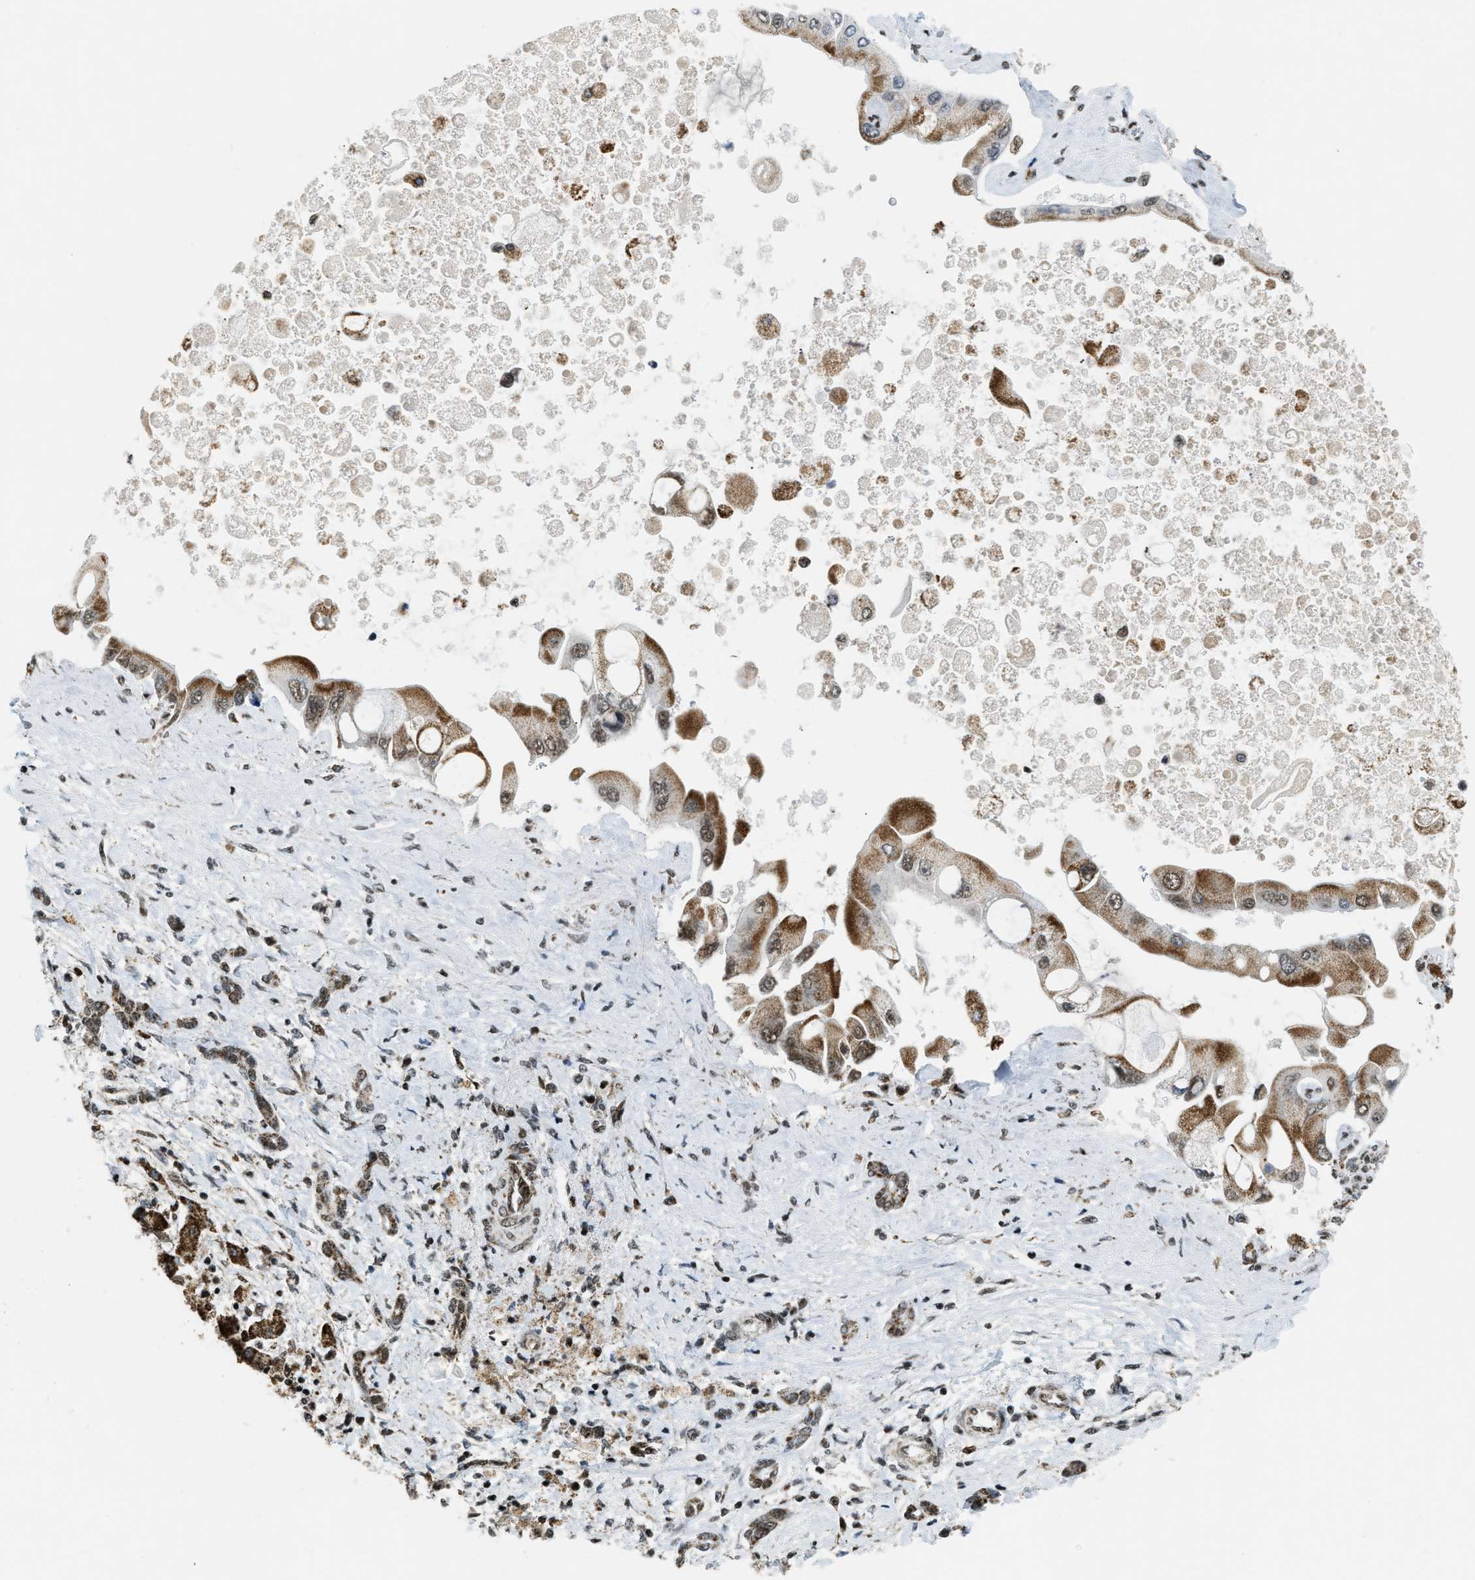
{"staining": {"intensity": "moderate", "quantity": ">75%", "location": "cytoplasmic/membranous,nuclear"}, "tissue": "liver cancer", "cell_type": "Tumor cells", "image_type": "cancer", "snomed": [{"axis": "morphology", "description": "Cholangiocarcinoma"}, {"axis": "topography", "description": "Liver"}], "caption": "A micrograph showing moderate cytoplasmic/membranous and nuclear positivity in about >75% of tumor cells in cholangiocarcinoma (liver), as visualized by brown immunohistochemical staining.", "gene": "GABPB1", "patient": {"sex": "male", "age": 50}}